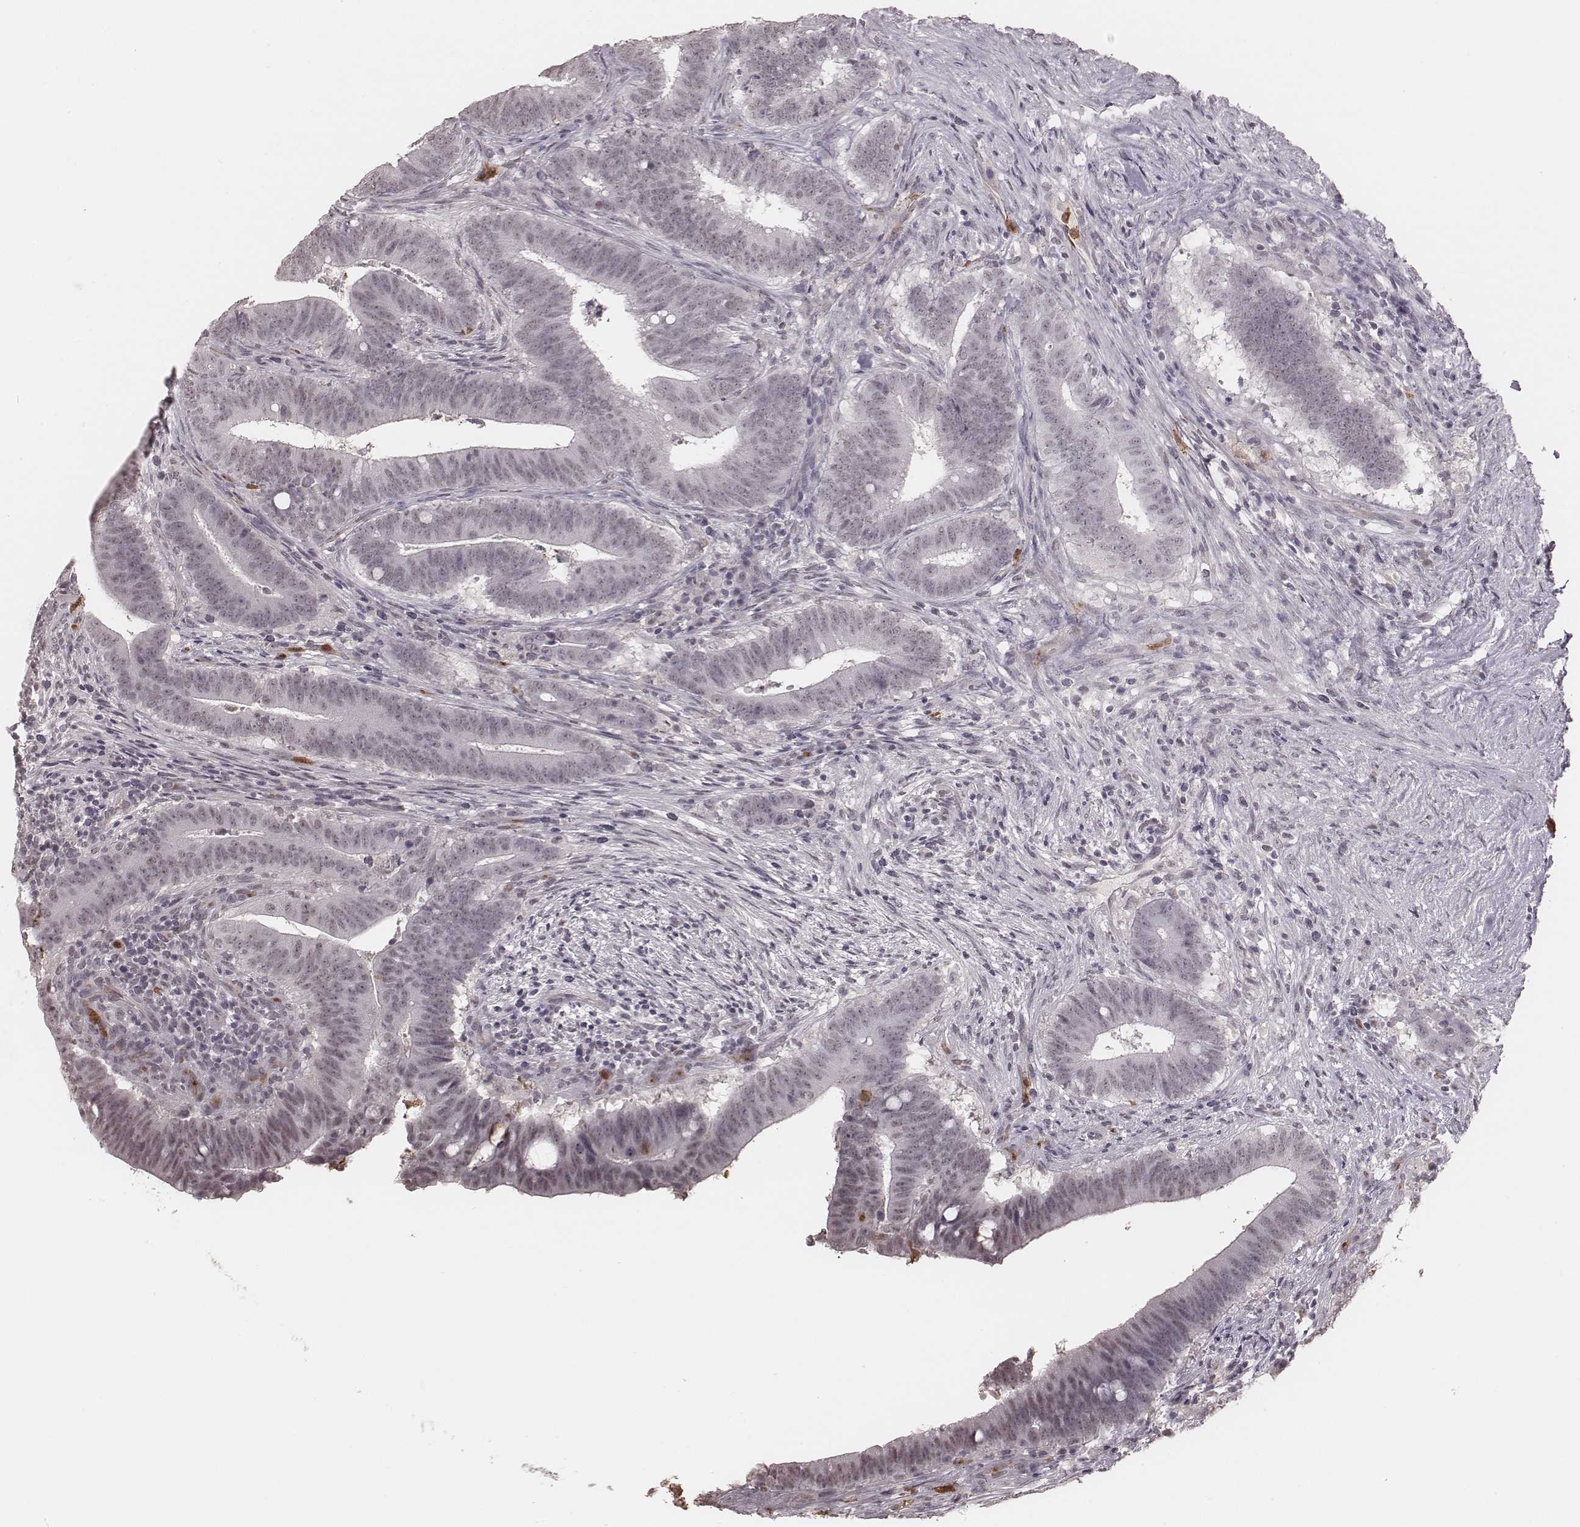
{"staining": {"intensity": "negative", "quantity": "none", "location": "none"}, "tissue": "colorectal cancer", "cell_type": "Tumor cells", "image_type": "cancer", "snomed": [{"axis": "morphology", "description": "Adenocarcinoma, NOS"}, {"axis": "topography", "description": "Colon"}], "caption": "High magnification brightfield microscopy of colorectal adenocarcinoma stained with DAB (brown) and counterstained with hematoxylin (blue): tumor cells show no significant expression.", "gene": "KITLG", "patient": {"sex": "female", "age": 43}}